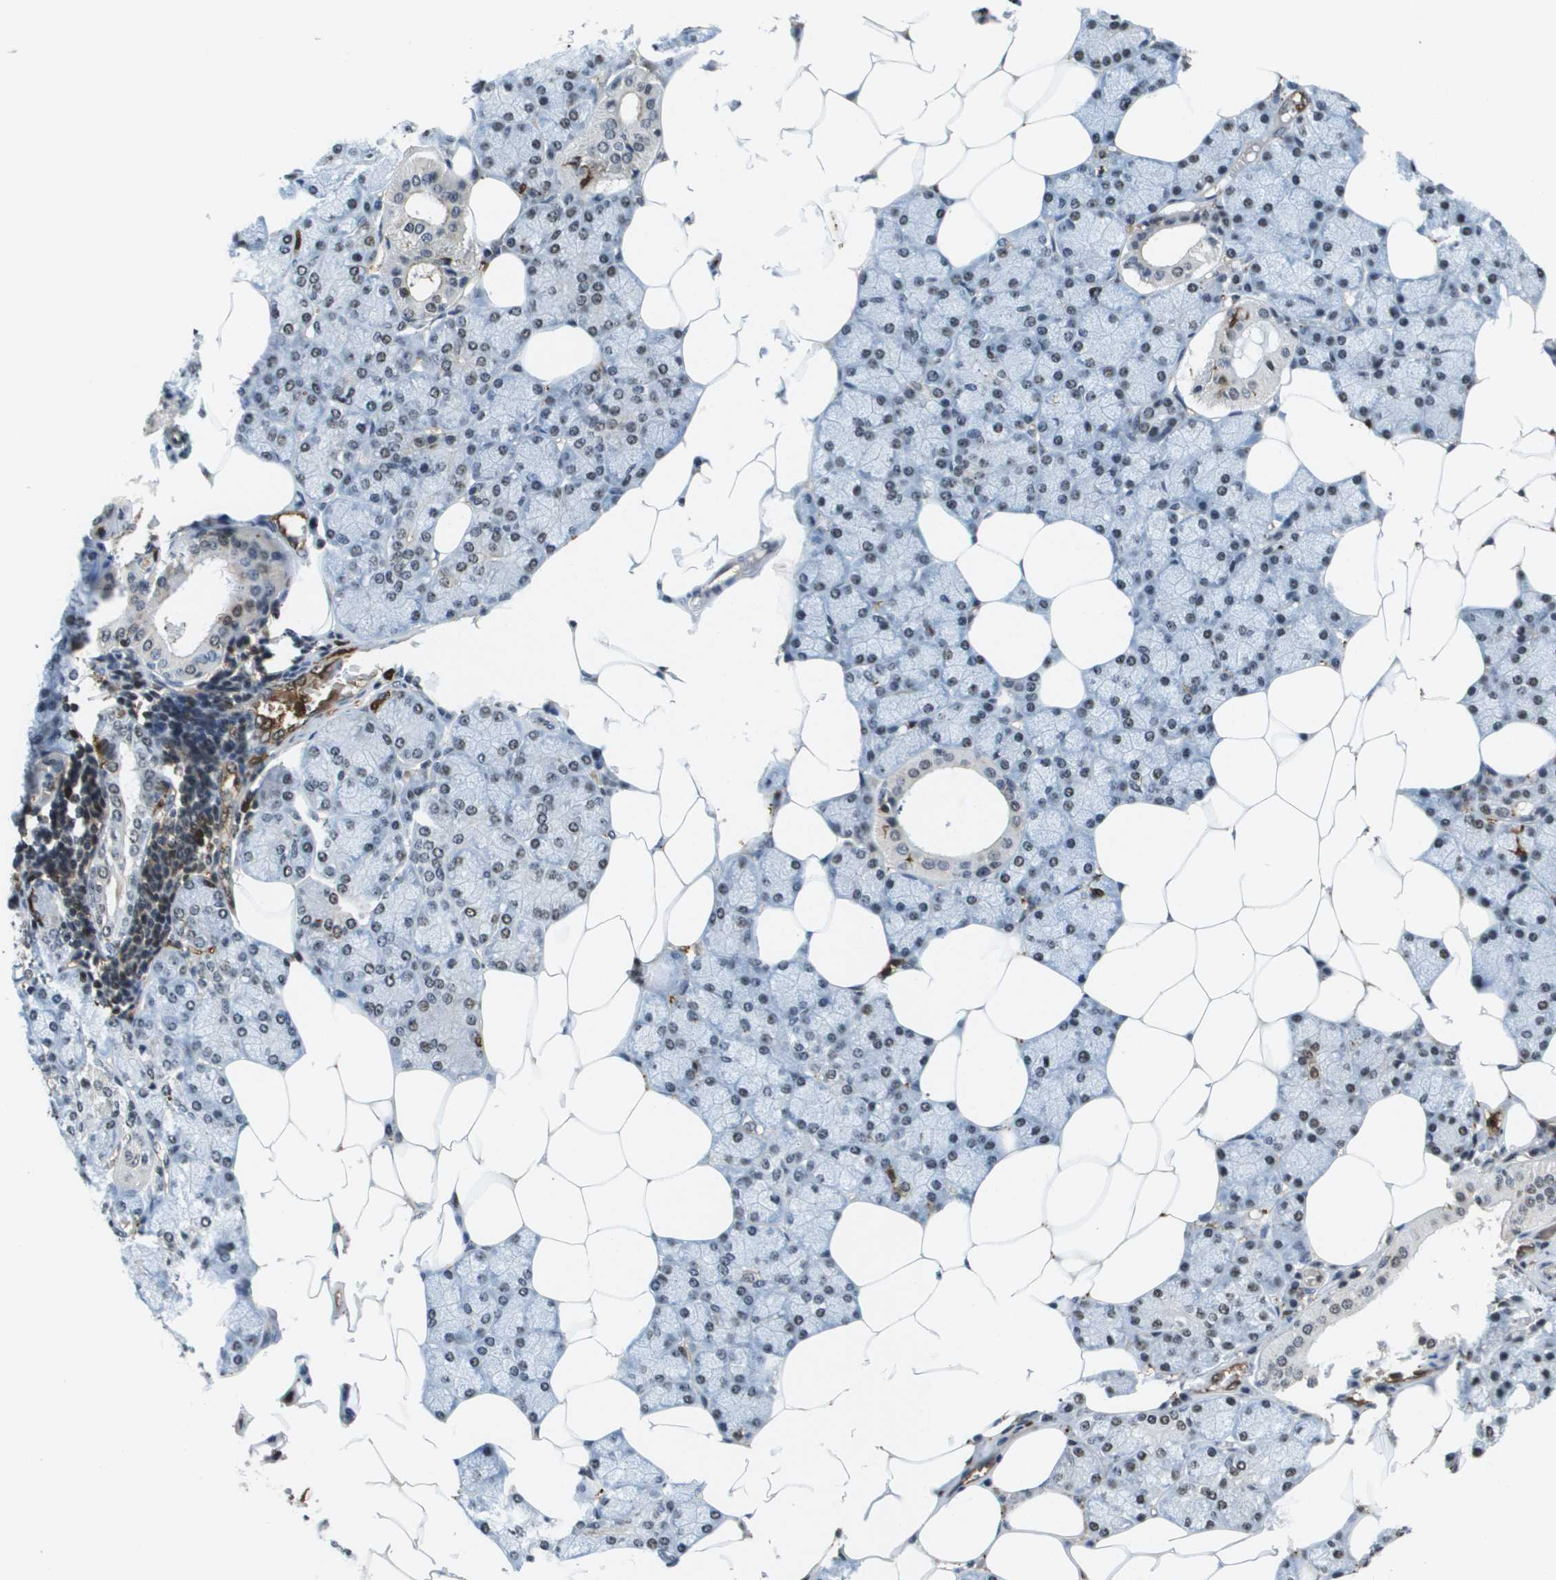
{"staining": {"intensity": "moderate", "quantity": "25%-75%", "location": "nuclear"}, "tissue": "salivary gland", "cell_type": "Glandular cells", "image_type": "normal", "snomed": [{"axis": "morphology", "description": "Normal tissue, NOS"}, {"axis": "topography", "description": "Salivary gland"}], "caption": "DAB (3,3'-diaminobenzidine) immunohistochemical staining of normal salivary gland shows moderate nuclear protein expression in about 25%-75% of glandular cells. Using DAB (3,3'-diaminobenzidine) (brown) and hematoxylin (blue) stains, captured at high magnification using brightfield microscopy.", "gene": "EP400", "patient": {"sex": "male", "age": 62}}